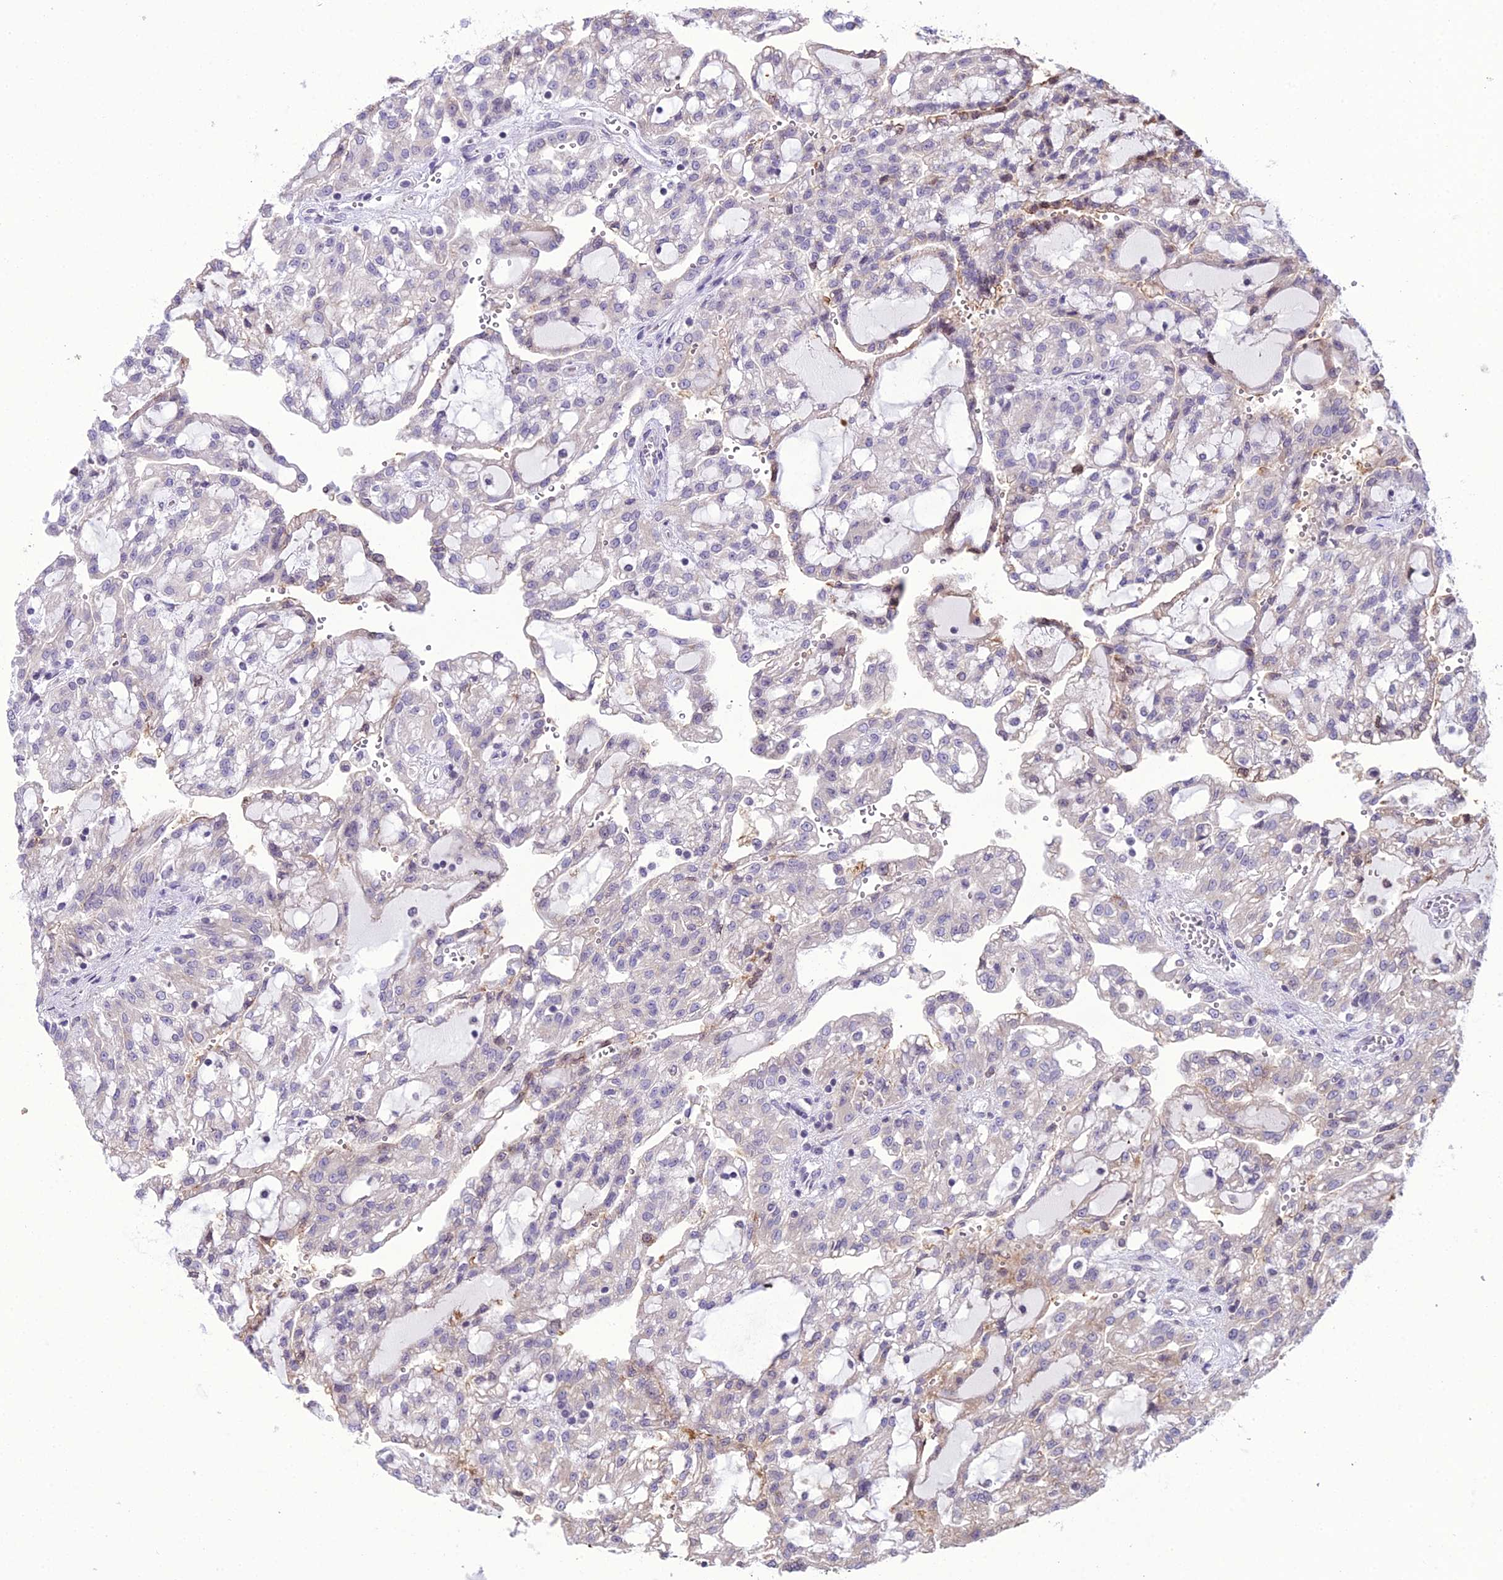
{"staining": {"intensity": "weak", "quantity": "<25%", "location": "cytoplasmic/membranous"}, "tissue": "renal cancer", "cell_type": "Tumor cells", "image_type": "cancer", "snomed": [{"axis": "morphology", "description": "Adenocarcinoma, NOS"}, {"axis": "topography", "description": "Kidney"}], "caption": "Human renal cancer (adenocarcinoma) stained for a protein using immunohistochemistry displays no expression in tumor cells.", "gene": "RPS26", "patient": {"sex": "male", "age": 63}}